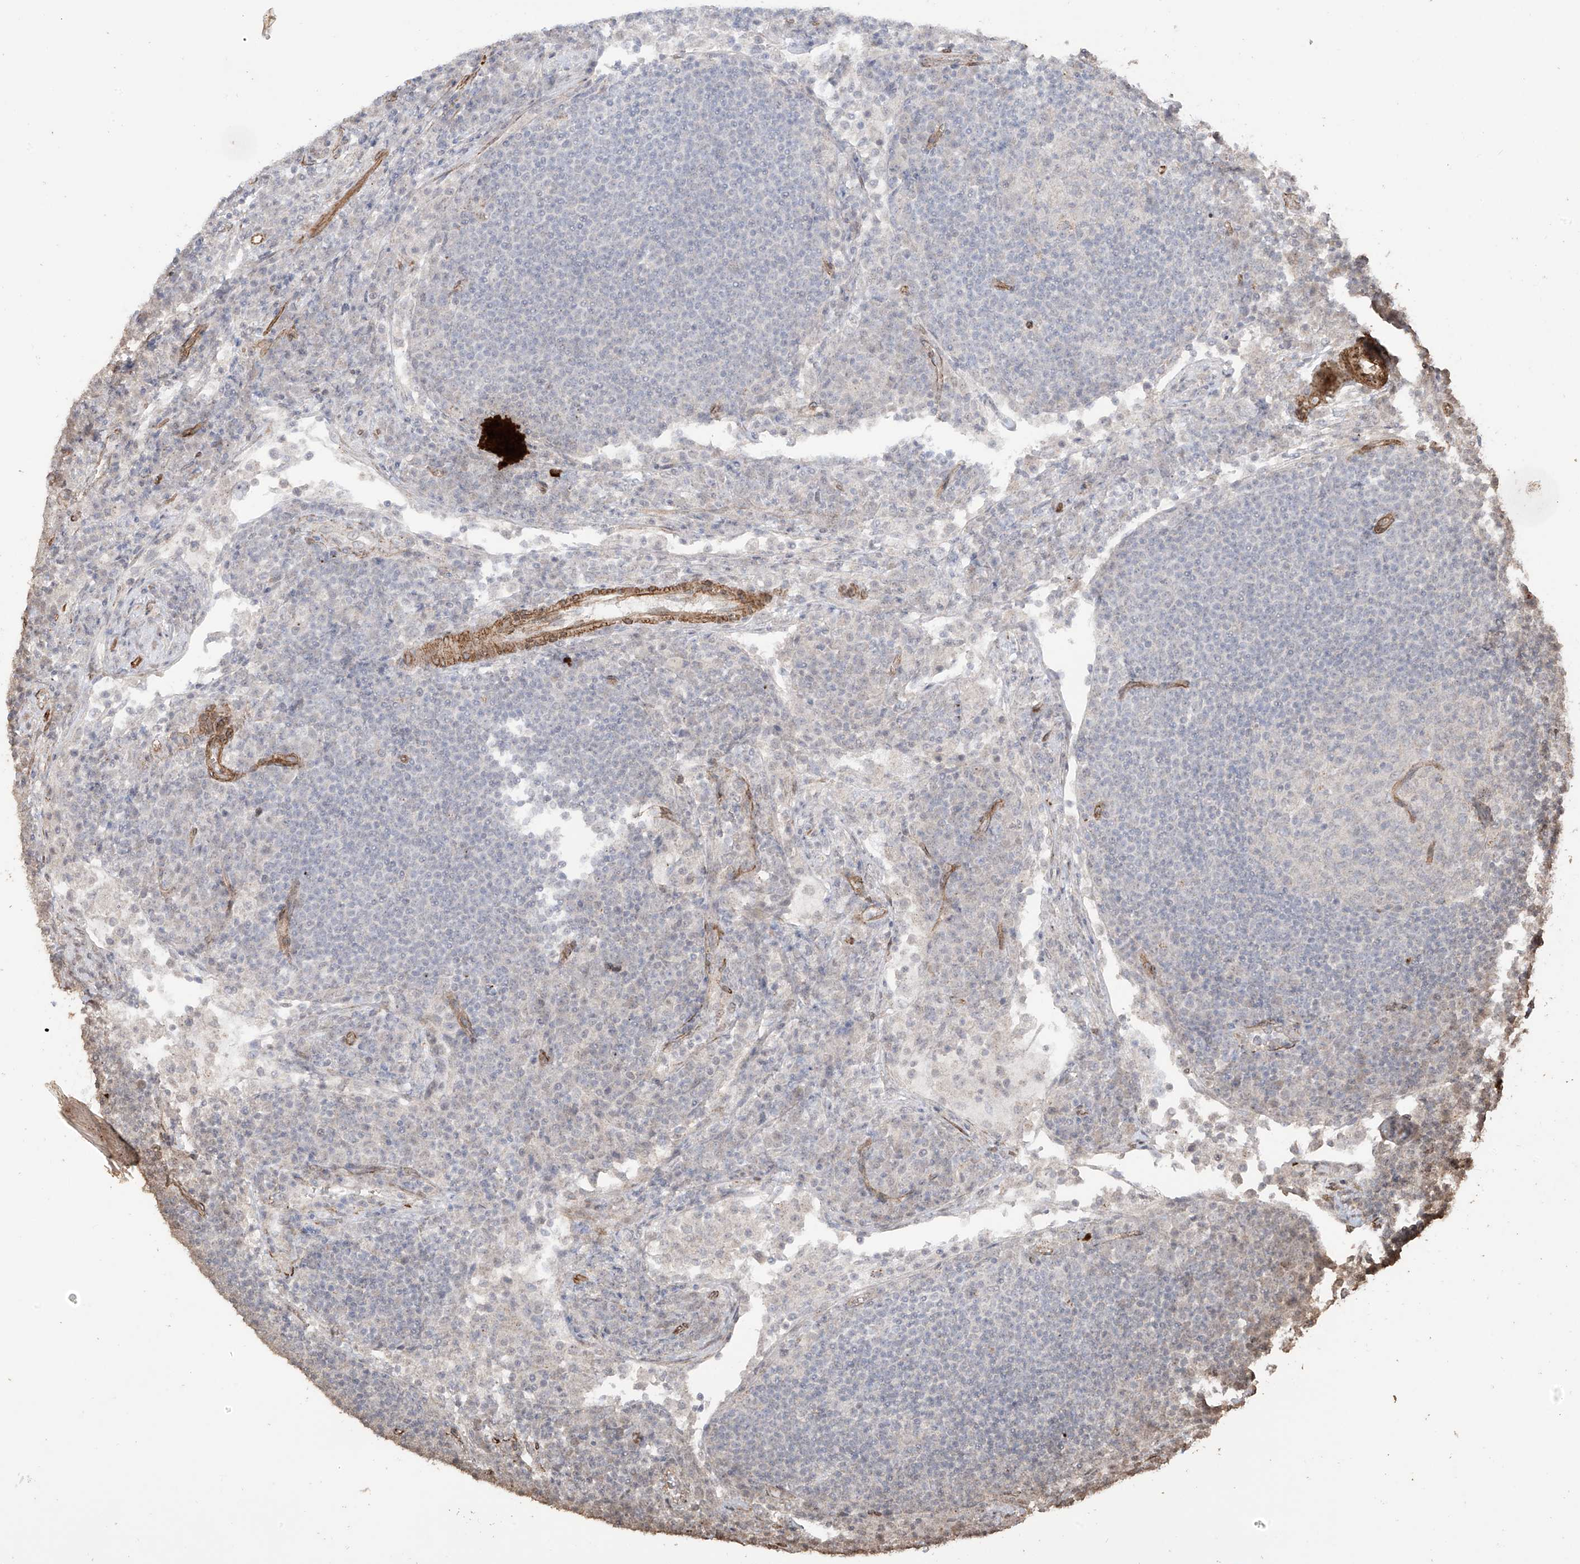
{"staining": {"intensity": "negative", "quantity": "none", "location": "none"}, "tissue": "lymph node", "cell_type": "Germinal center cells", "image_type": "normal", "snomed": [{"axis": "morphology", "description": "Normal tissue, NOS"}, {"axis": "topography", "description": "Lymph node"}], "caption": "High magnification brightfield microscopy of normal lymph node stained with DAB (brown) and counterstained with hematoxylin (blue): germinal center cells show no significant staining.", "gene": "TTLL5", "patient": {"sex": "female", "age": 53}}